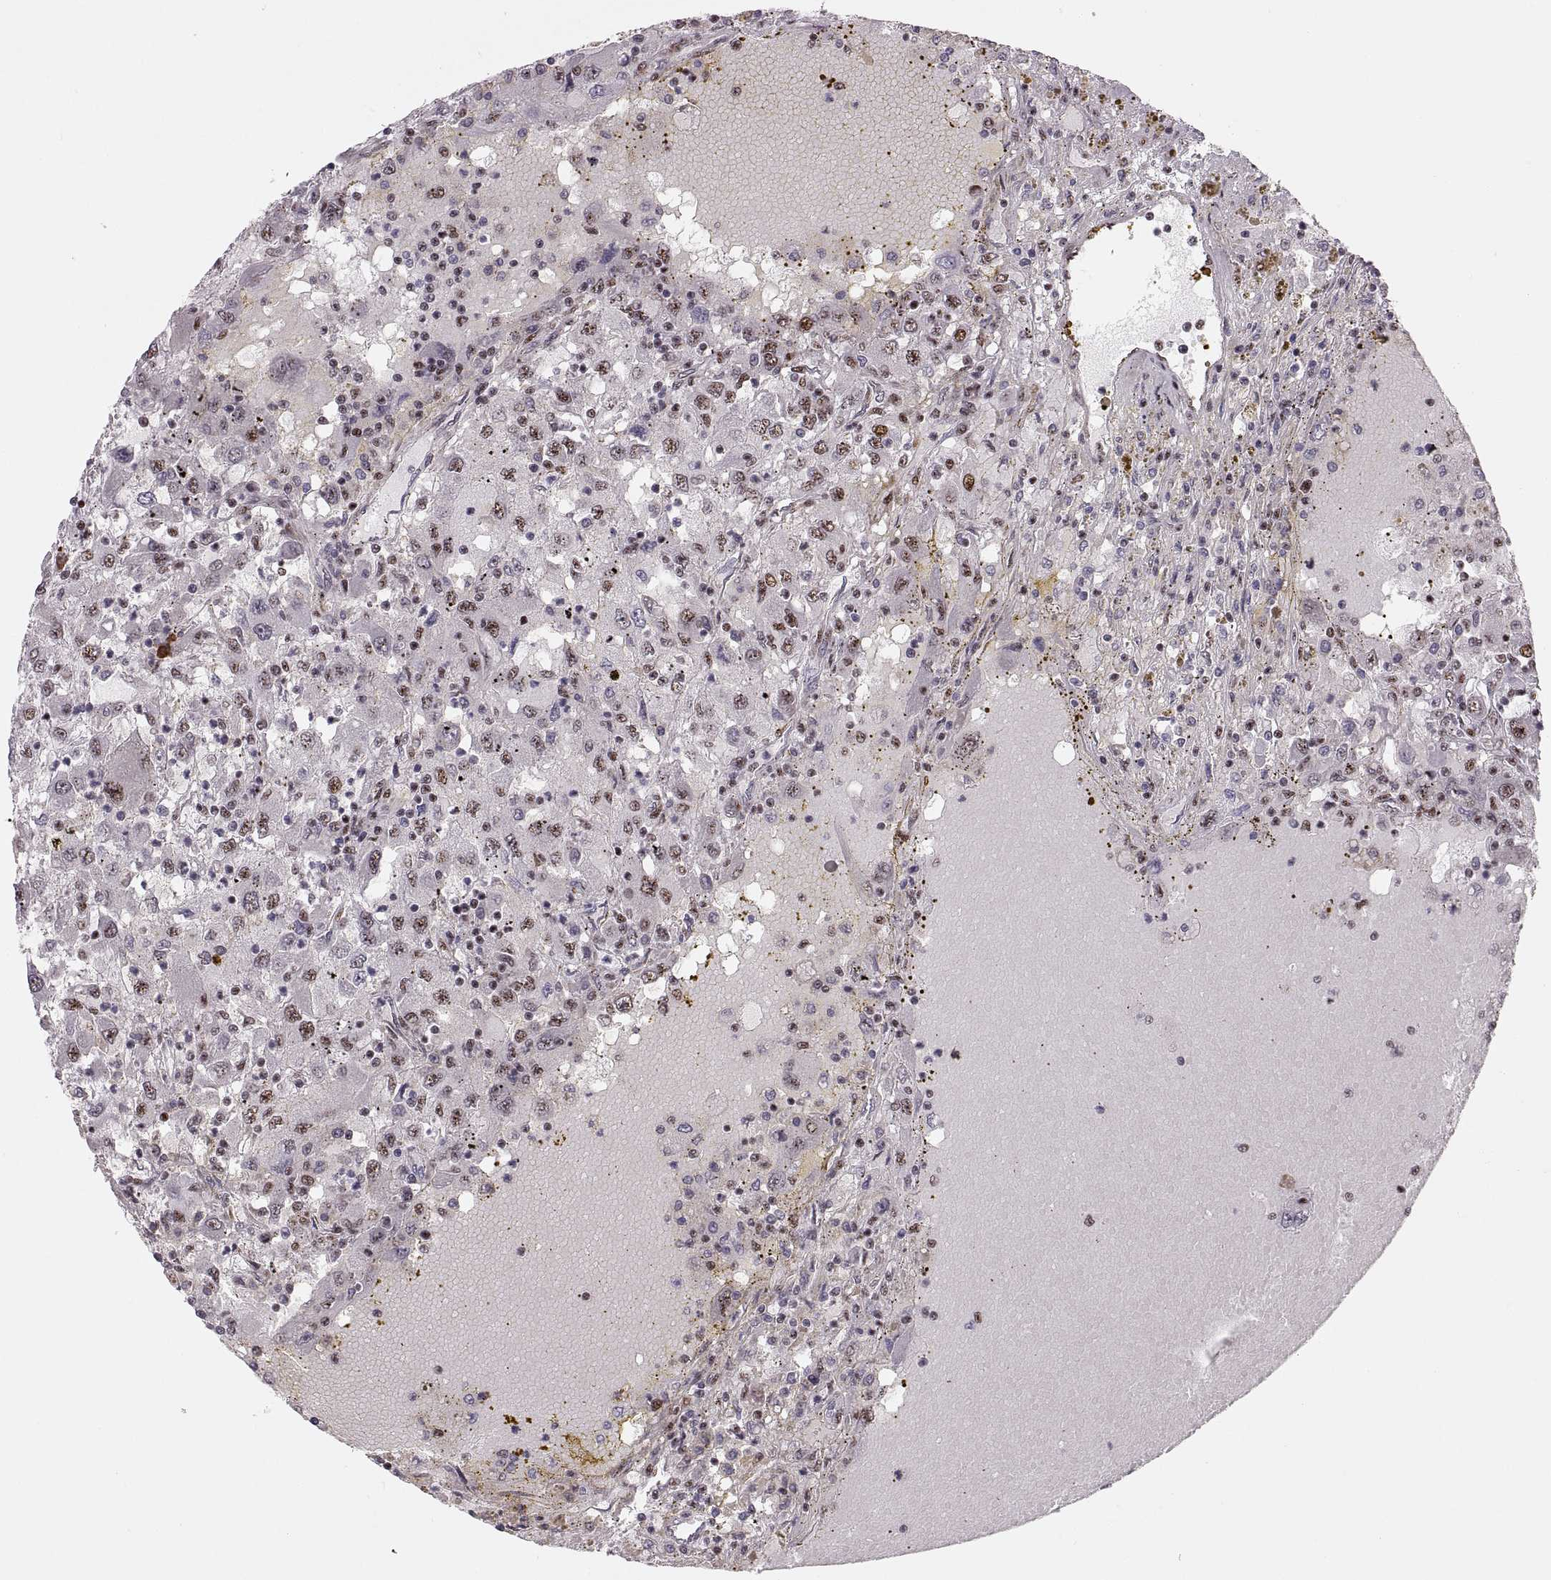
{"staining": {"intensity": "moderate", "quantity": "25%-75%", "location": "nuclear"}, "tissue": "renal cancer", "cell_type": "Tumor cells", "image_type": "cancer", "snomed": [{"axis": "morphology", "description": "Adenocarcinoma, NOS"}, {"axis": "topography", "description": "Kidney"}], "caption": "Adenocarcinoma (renal) stained with a brown dye reveals moderate nuclear positive staining in about 25%-75% of tumor cells.", "gene": "ZCCHC17", "patient": {"sex": "female", "age": 67}}